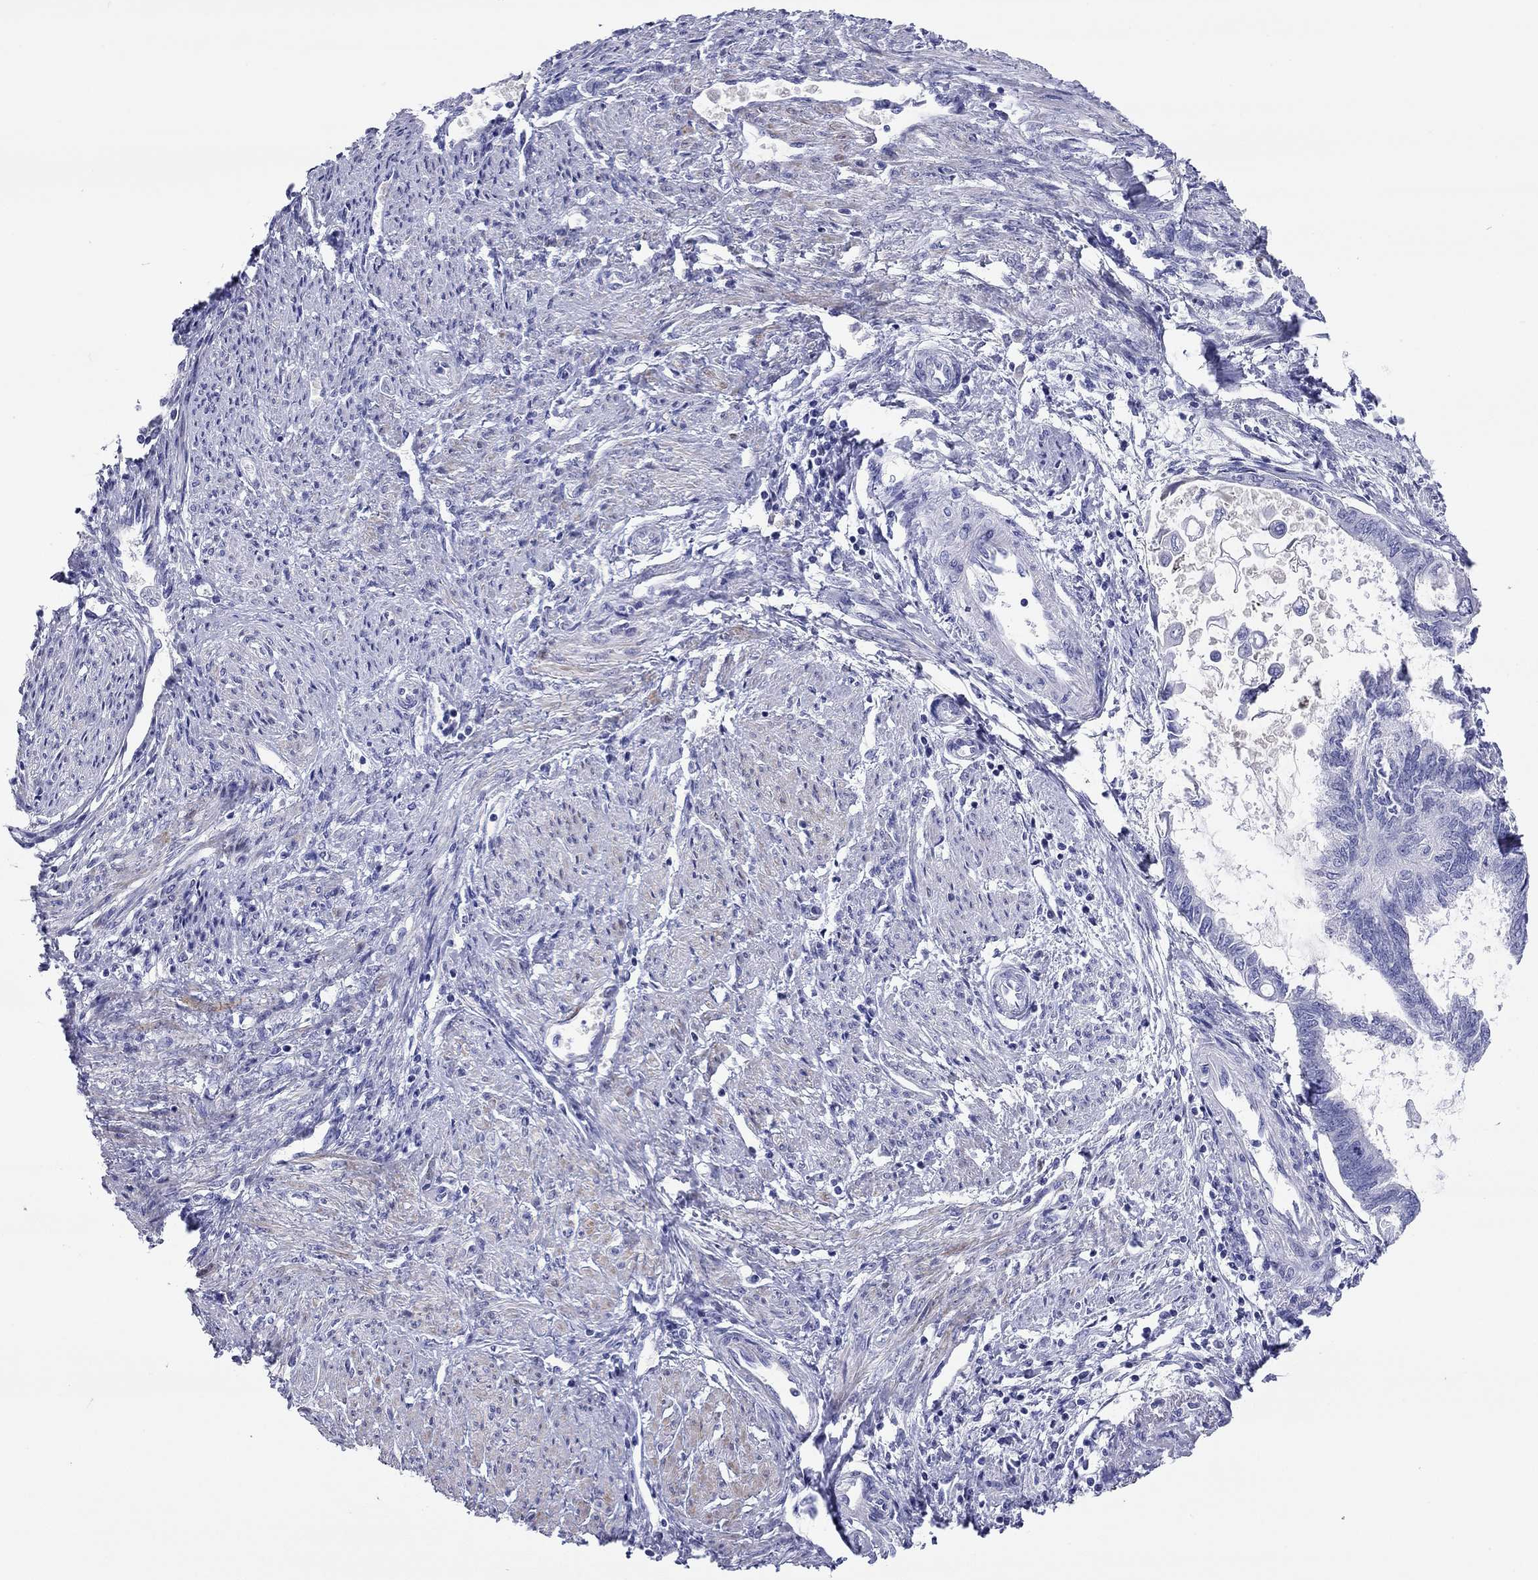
{"staining": {"intensity": "negative", "quantity": "none", "location": "none"}, "tissue": "endometrial cancer", "cell_type": "Tumor cells", "image_type": "cancer", "snomed": [{"axis": "morphology", "description": "Adenocarcinoma, NOS"}, {"axis": "topography", "description": "Endometrium"}], "caption": "Tumor cells show no significant expression in endometrial cancer.", "gene": "CMYA5", "patient": {"sex": "female", "age": 86}}